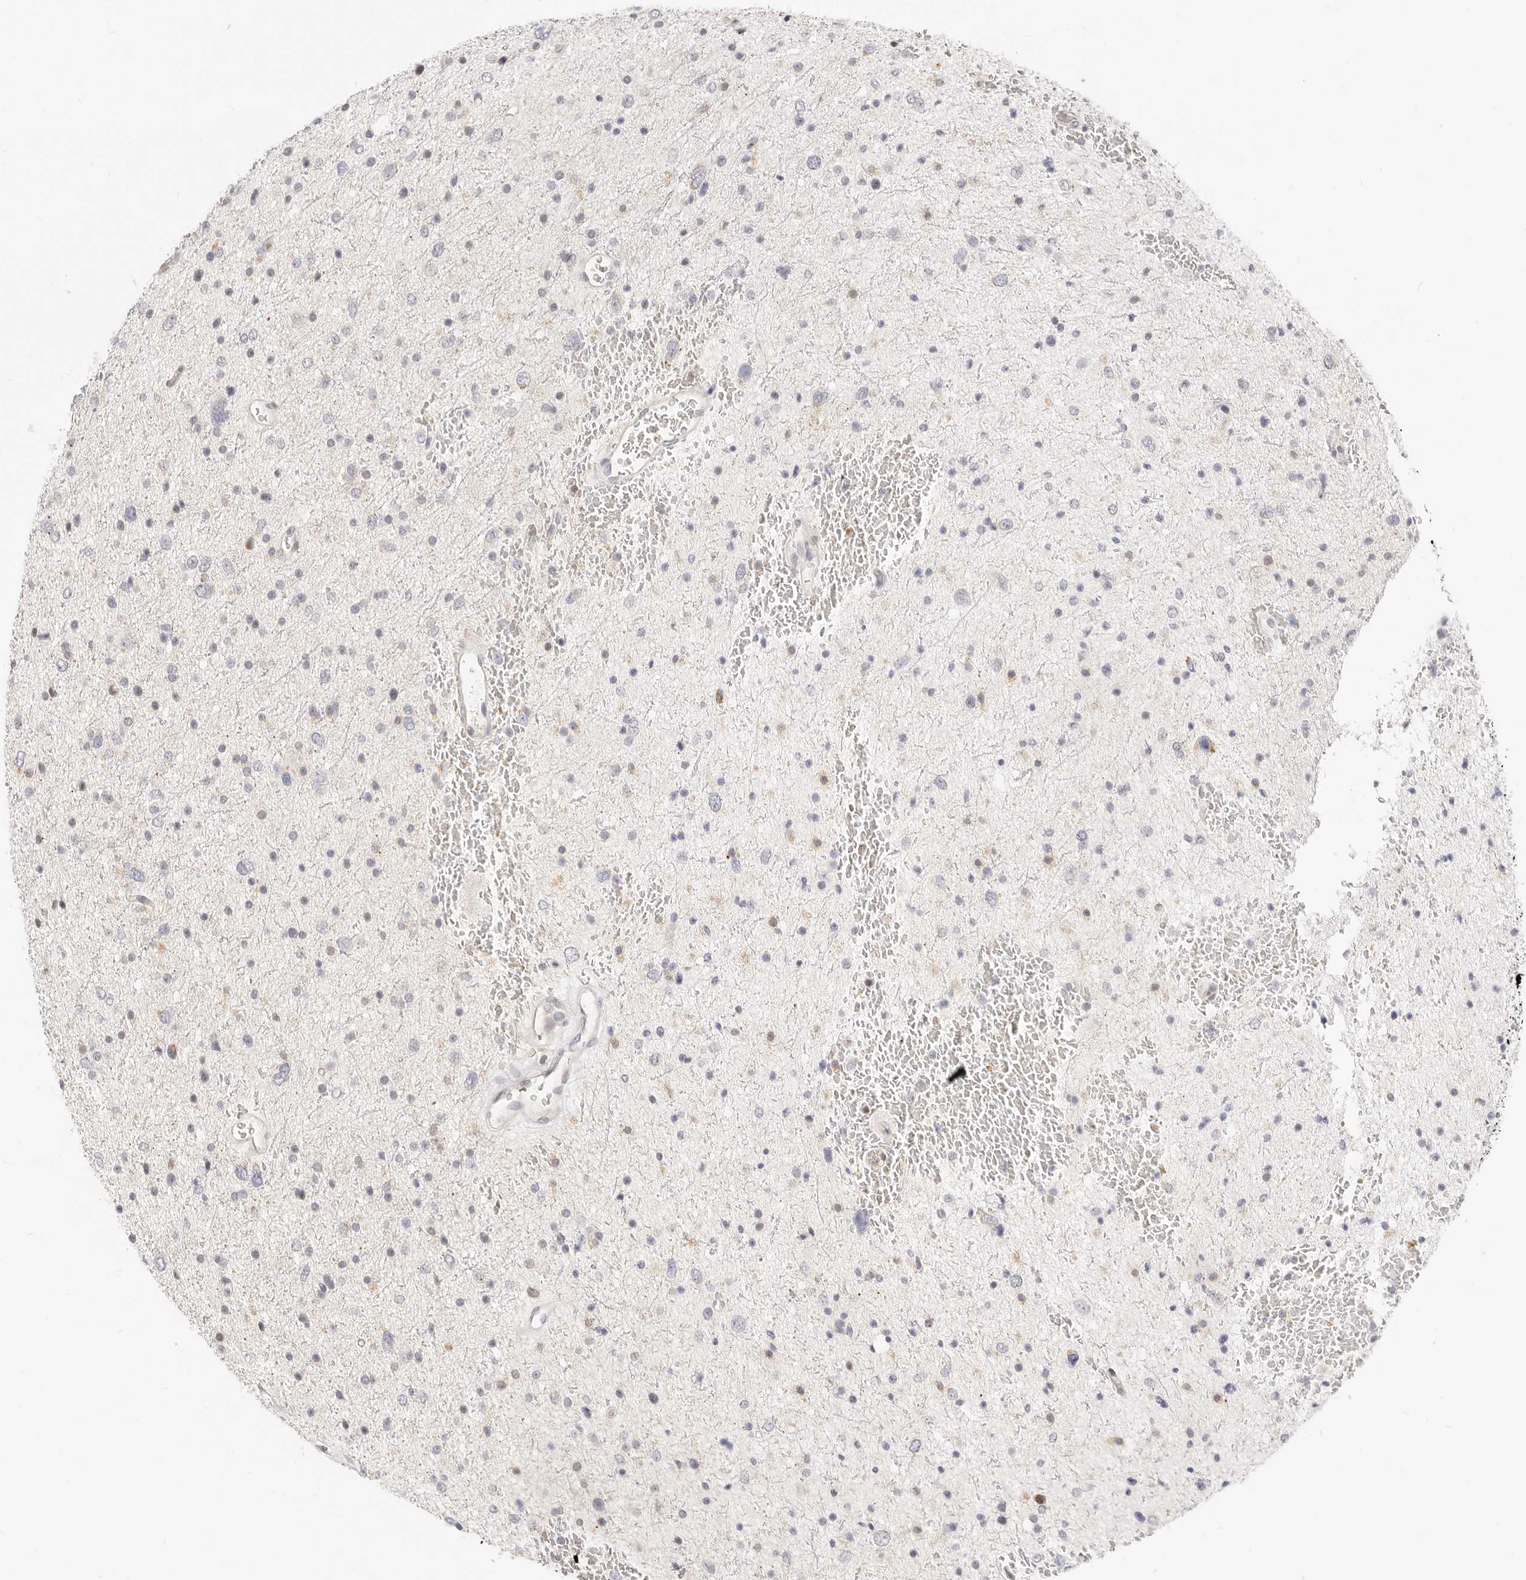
{"staining": {"intensity": "negative", "quantity": "none", "location": "none"}, "tissue": "glioma", "cell_type": "Tumor cells", "image_type": "cancer", "snomed": [{"axis": "morphology", "description": "Glioma, malignant, Low grade"}, {"axis": "topography", "description": "Brain"}], "caption": "An image of human glioma is negative for staining in tumor cells. Nuclei are stained in blue.", "gene": "LTB4R2", "patient": {"sex": "female", "age": 37}}